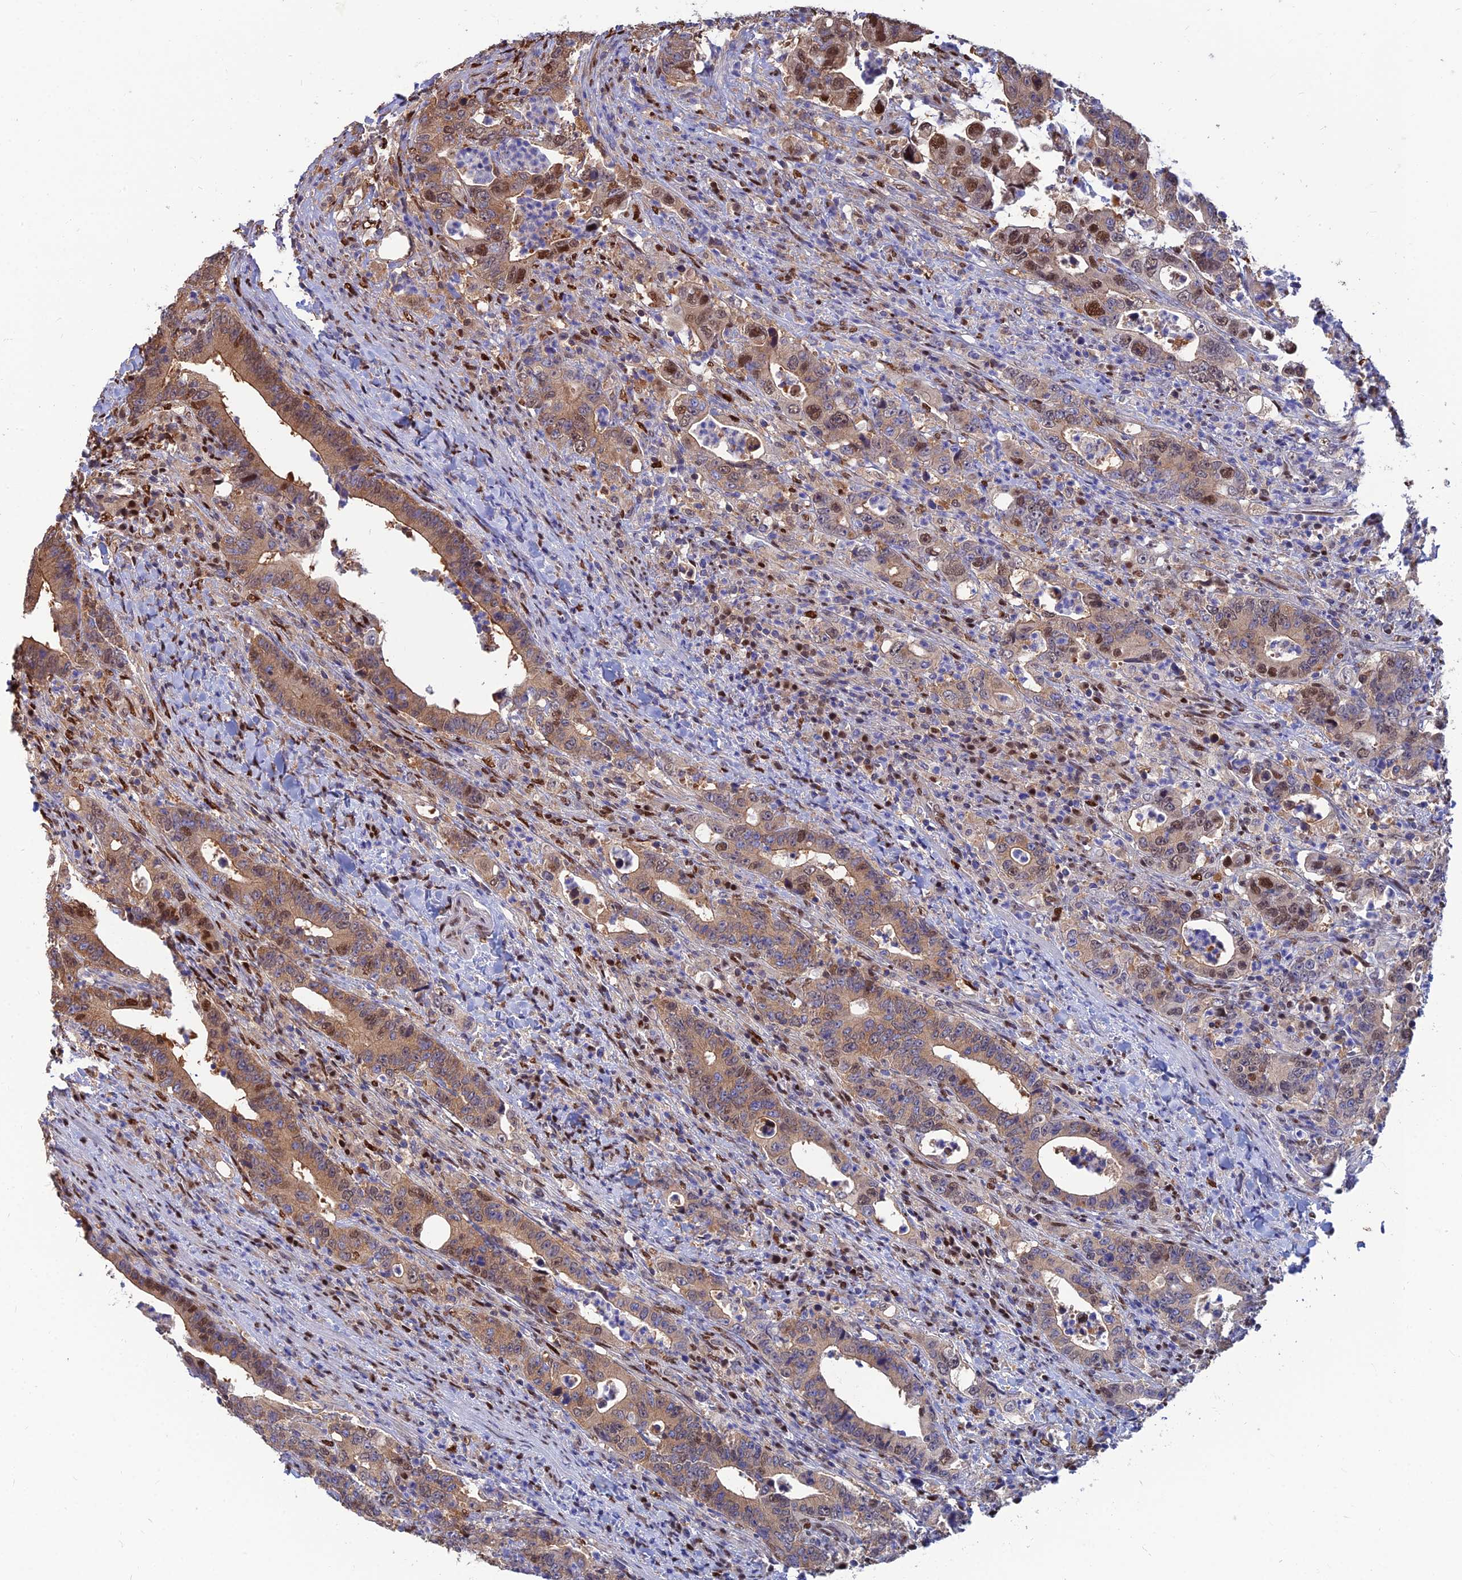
{"staining": {"intensity": "moderate", "quantity": ">75%", "location": "cytoplasmic/membranous,nuclear"}, "tissue": "colorectal cancer", "cell_type": "Tumor cells", "image_type": "cancer", "snomed": [{"axis": "morphology", "description": "Adenocarcinoma, NOS"}, {"axis": "topography", "description": "Colon"}], "caption": "This photomicrograph reveals immunohistochemistry (IHC) staining of colorectal adenocarcinoma, with medium moderate cytoplasmic/membranous and nuclear staining in approximately >75% of tumor cells.", "gene": "DNPEP", "patient": {"sex": "female", "age": 75}}